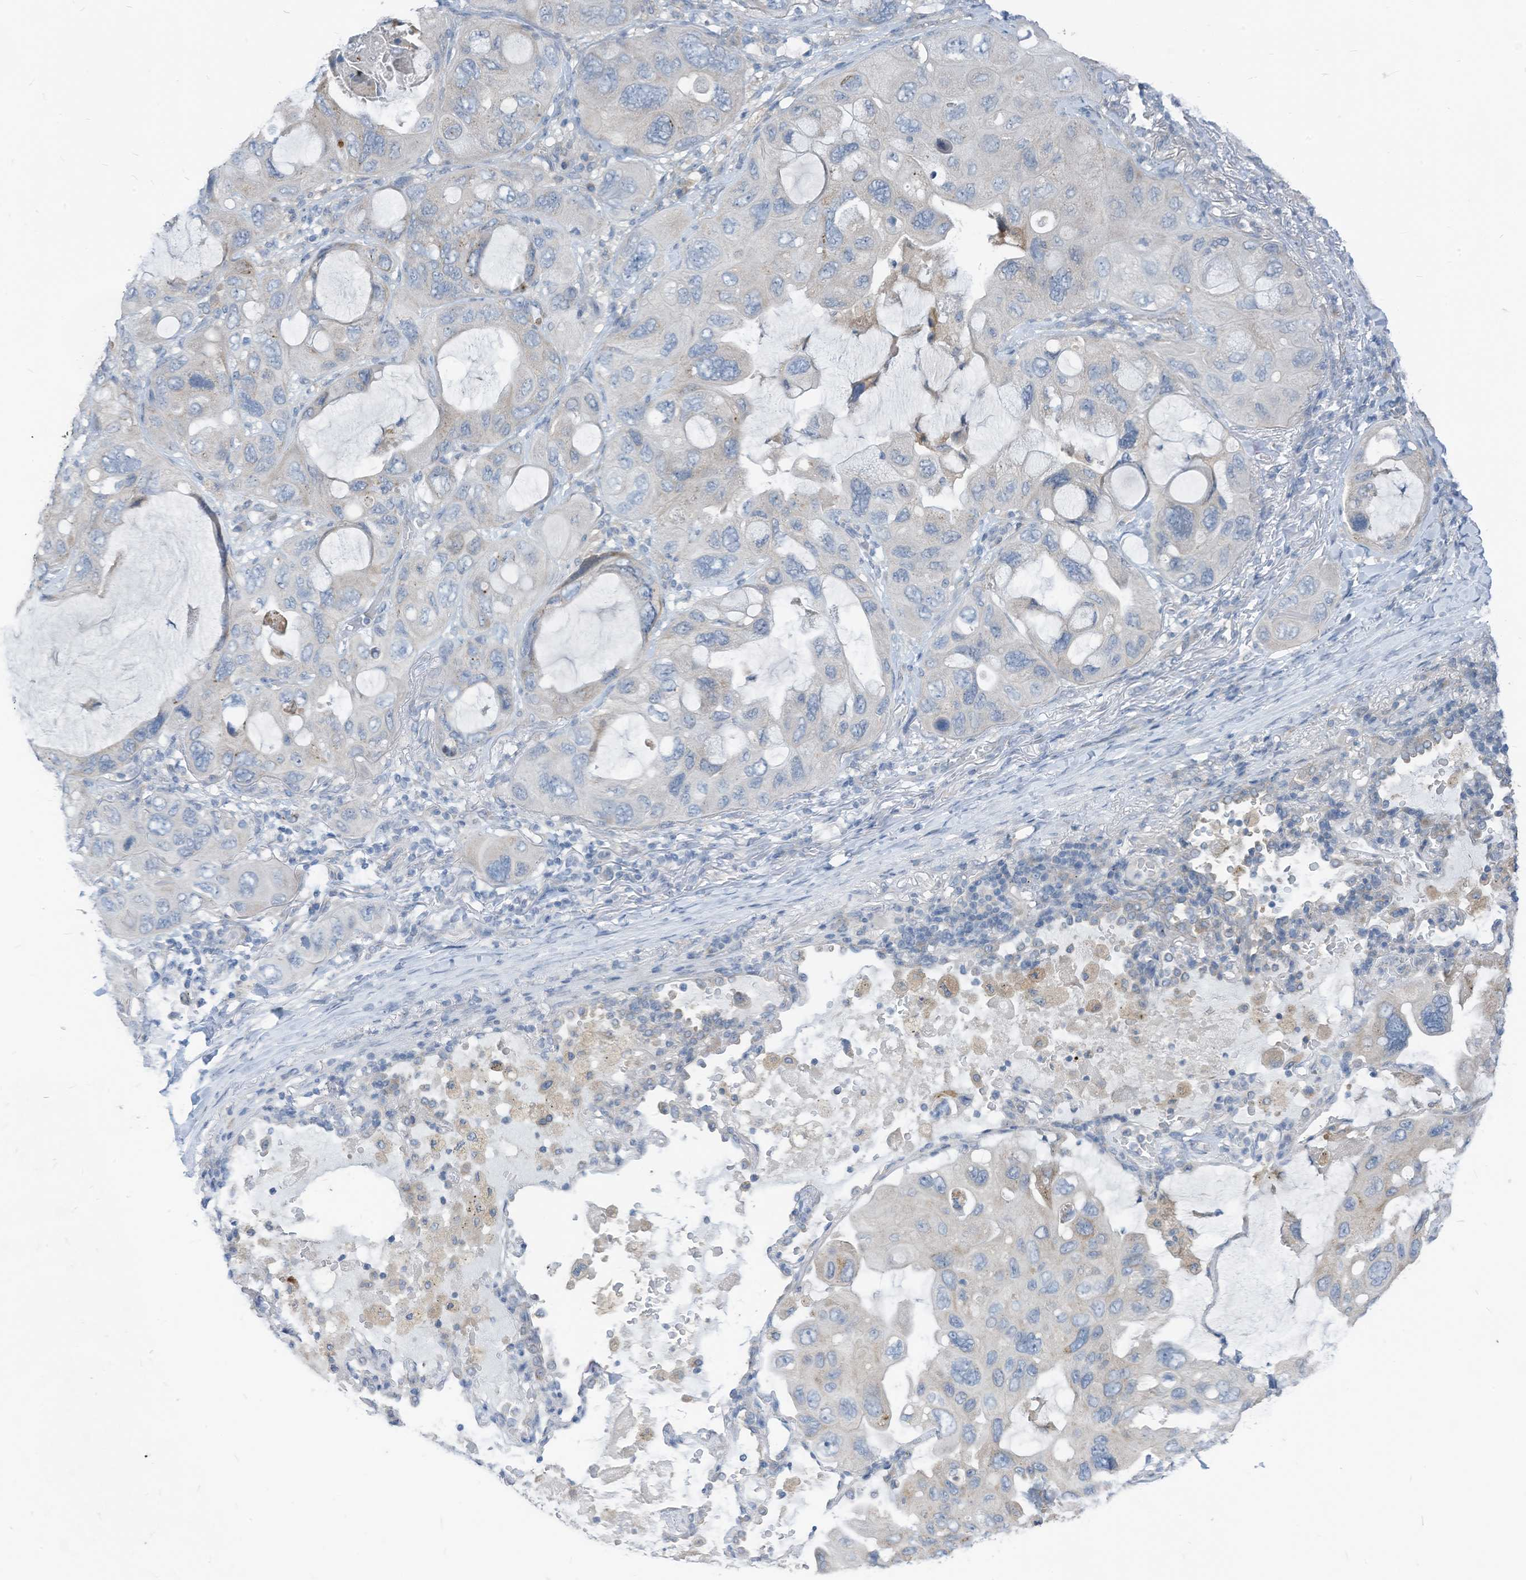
{"staining": {"intensity": "negative", "quantity": "none", "location": "none"}, "tissue": "lung cancer", "cell_type": "Tumor cells", "image_type": "cancer", "snomed": [{"axis": "morphology", "description": "Squamous cell carcinoma, NOS"}, {"axis": "topography", "description": "Lung"}], "caption": "Lung squamous cell carcinoma was stained to show a protein in brown. There is no significant staining in tumor cells.", "gene": "LDAH", "patient": {"sex": "female", "age": 73}}